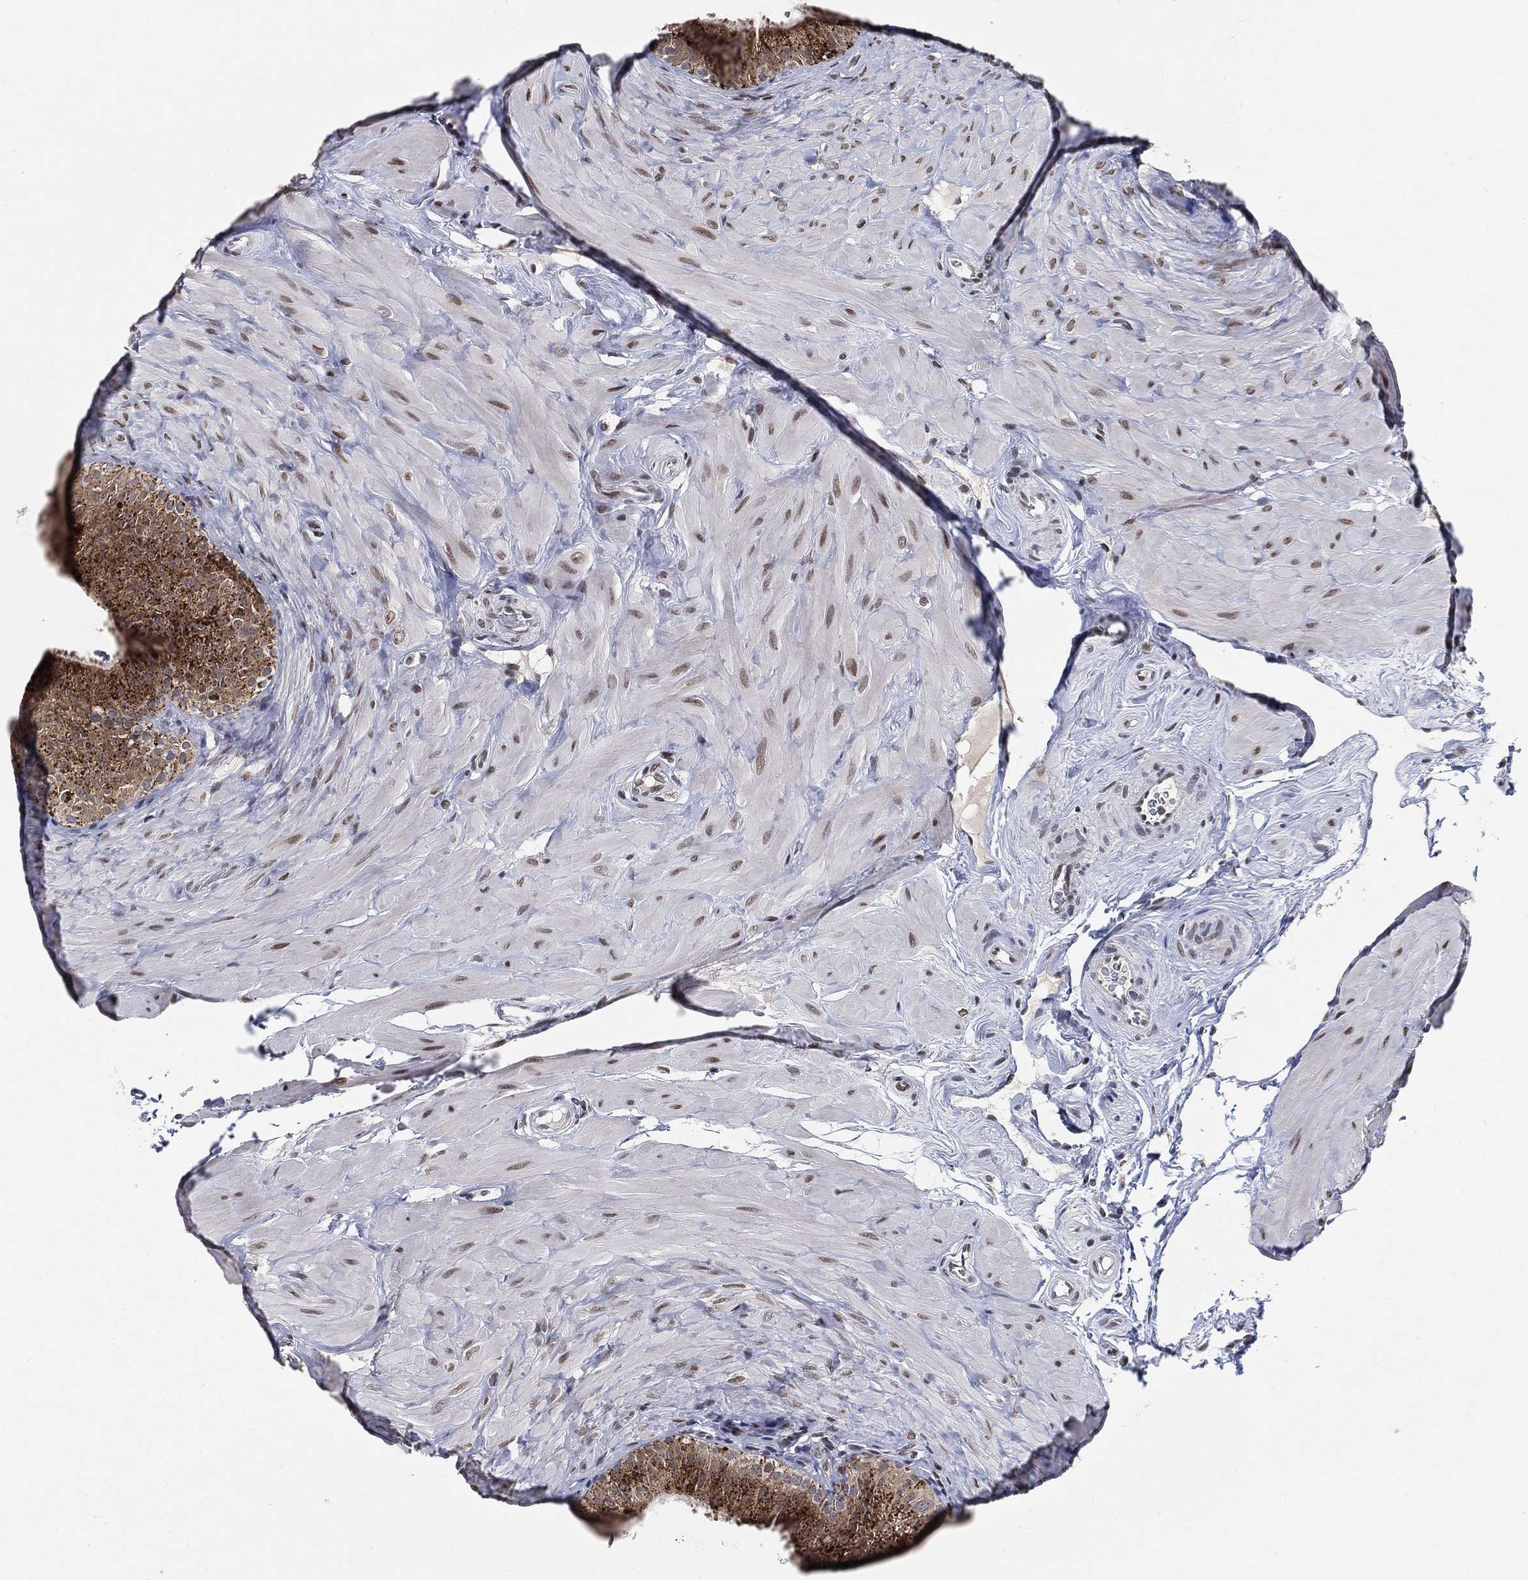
{"staining": {"intensity": "moderate", "quantity": ">75%", "location": "cytoplasmic/membranous"}, "tissue": "epididymis", "cell_type": "Glandular cells", "image_type": "normal", "snomed": [{"axis": "morphology", "description": "Normal tissue, NOS"}, {"axis": "topography", "description": "Epididymis"}], "caption": "Normal epididymis displays moderate cytoplasmic/membranous positivity in approximately >75% of glandular cells, visualized by immunohistochemistry.", "gene": "YLPM1", "patient": {"sex": "male", "age": 34}}